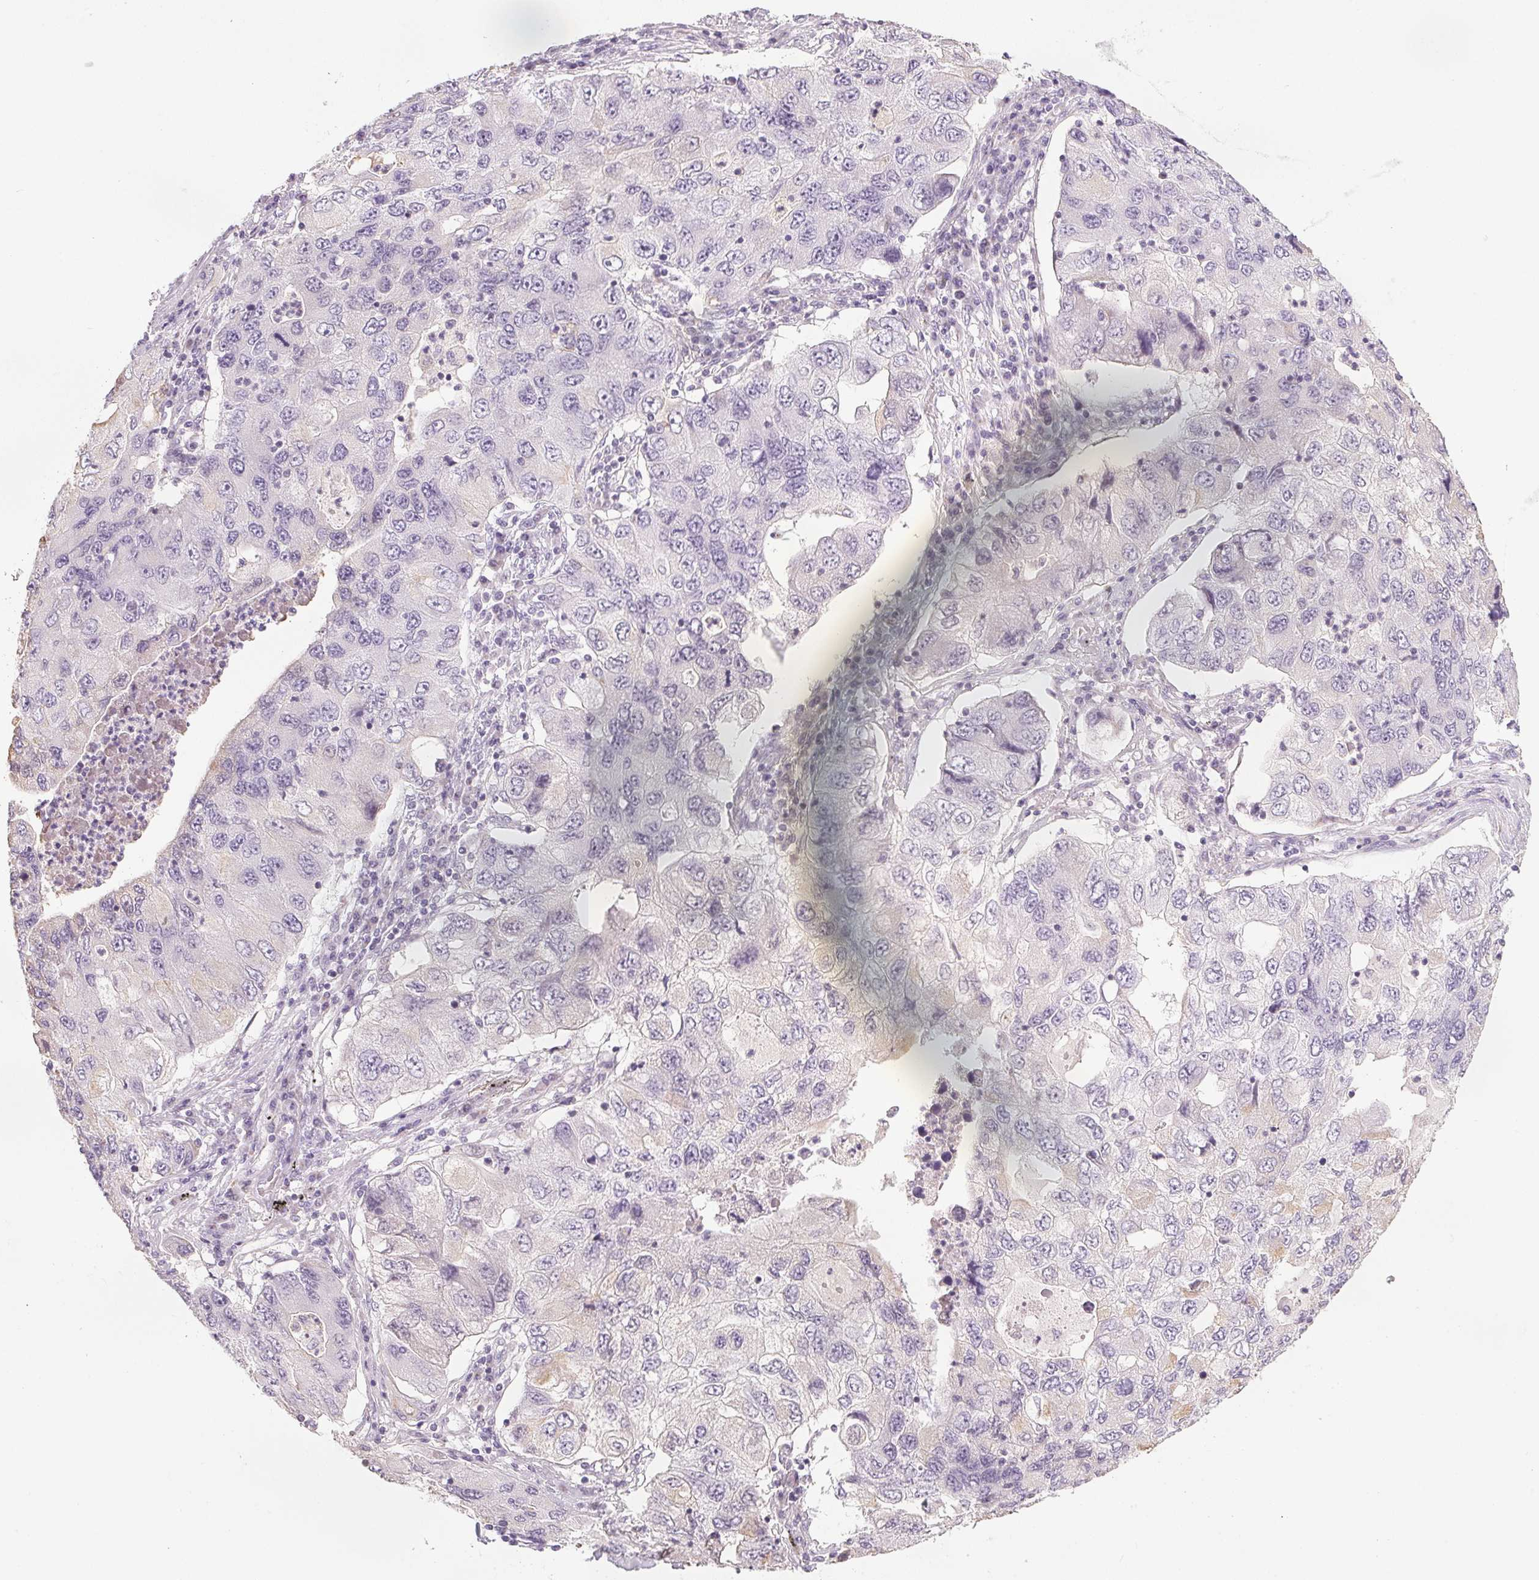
{"staining": {"intensity": "negative", "quantity": "none", "location": "none"}, "tissue": "lung cancer", "cell_type": "Tumor cells", "image_type": "cancer", "snomed": [{"axis": "morphology", "description": "Adenocarcinoma, NOS"}, {"axis": "morphology", "description": "Adenocarcinoma, metastatic, NOS"}, {"axis": "topography", "description": "Lymph node"}, {"axis": "topography", "description": "Lung"}], "caption": "Histopathology image shows no protein expression in tumor cells of lung cancer (adenocarcinoma) tissue.", "gene": "COL7A1", "patient": {"sex": "female", "age": 54}}